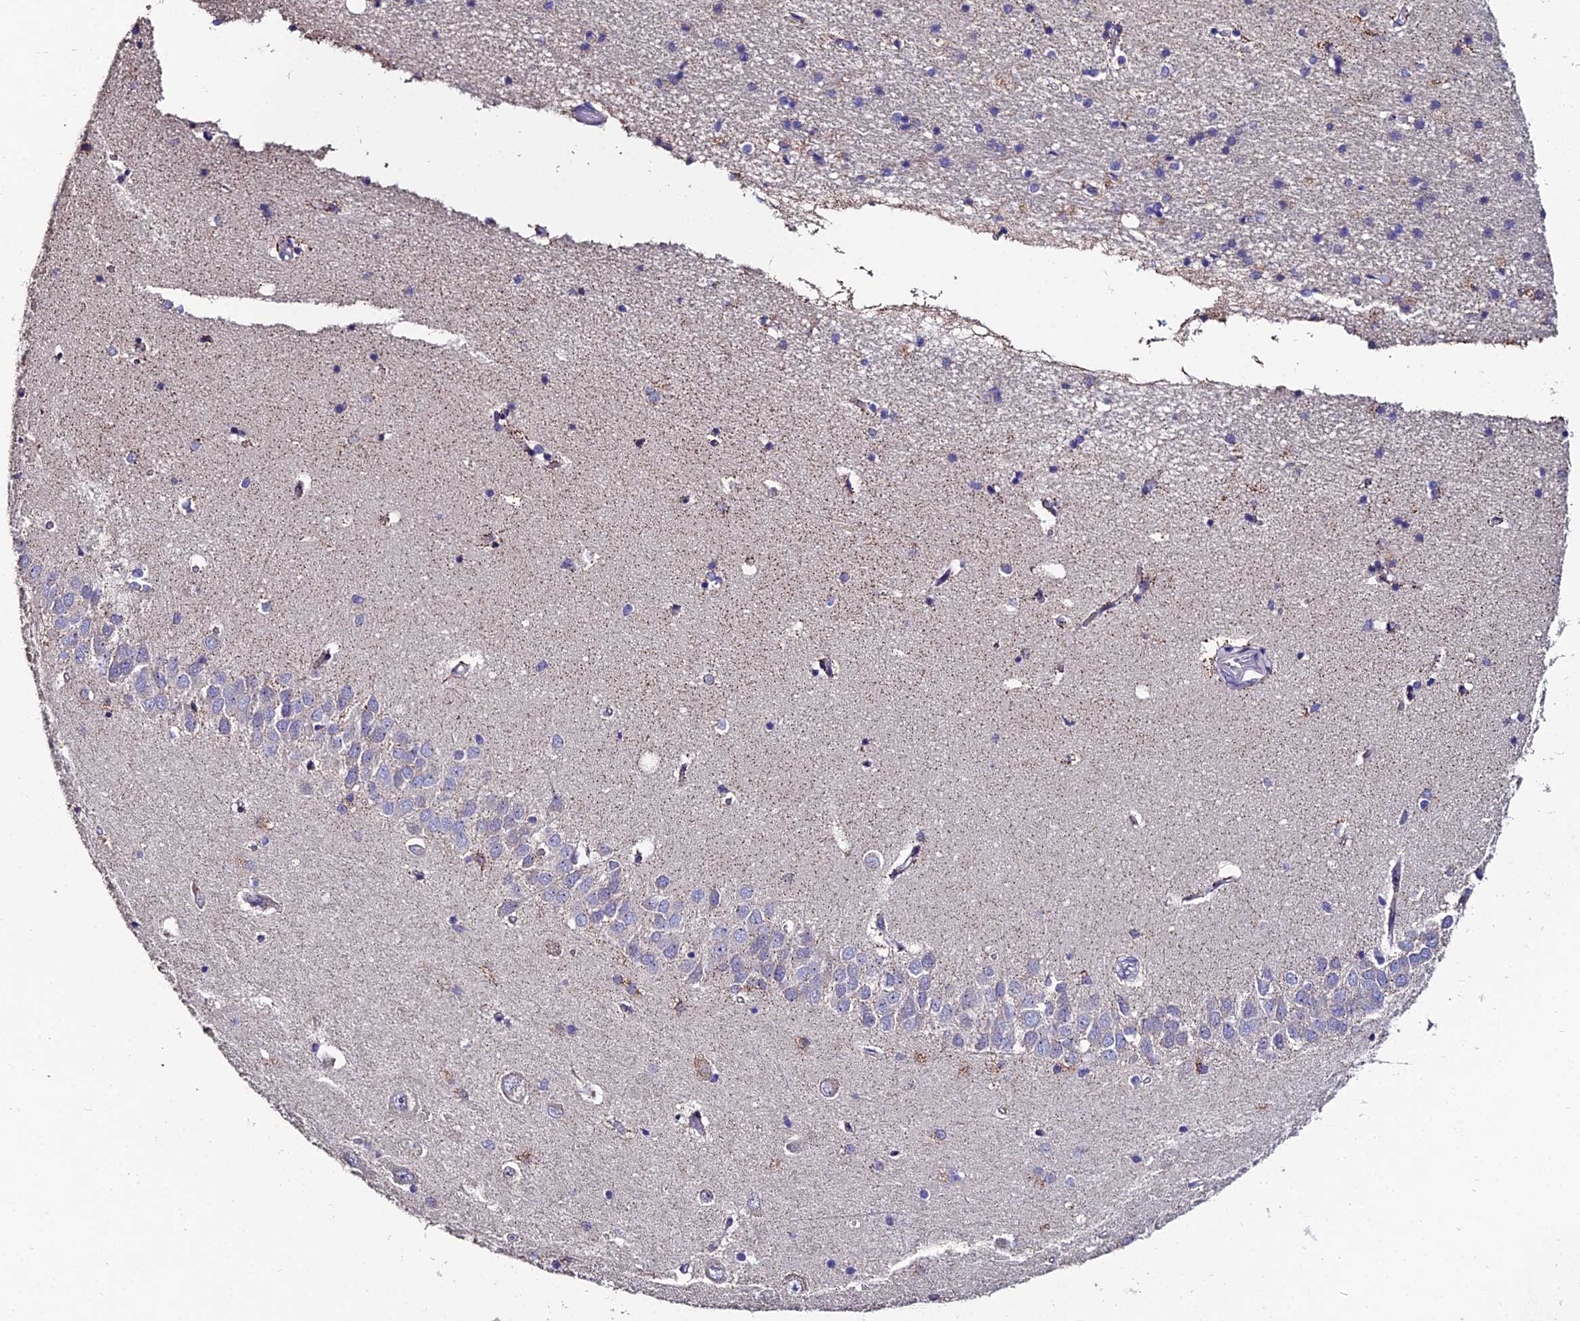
{"staining": {"intensity": "negative", "quantity": "none", "location": "none"}, "tissue": "hippocampus", "cell_type": "Glial cells", "image_type": "normal", "snomed": [{"axis": "morphology", "description": "Normal tissue, NOS"}, {"axis": "topography", "description": "Hippocampus"}], "caption": "This histopathology image is of benign hippocampus stained with immunohistochemistry to label a protein in brown with the nuclei are counter-stained blue. There is no expression in glial cells.", "gene": "ESRRG", "patient": {"sex": "male", "age": 45}}